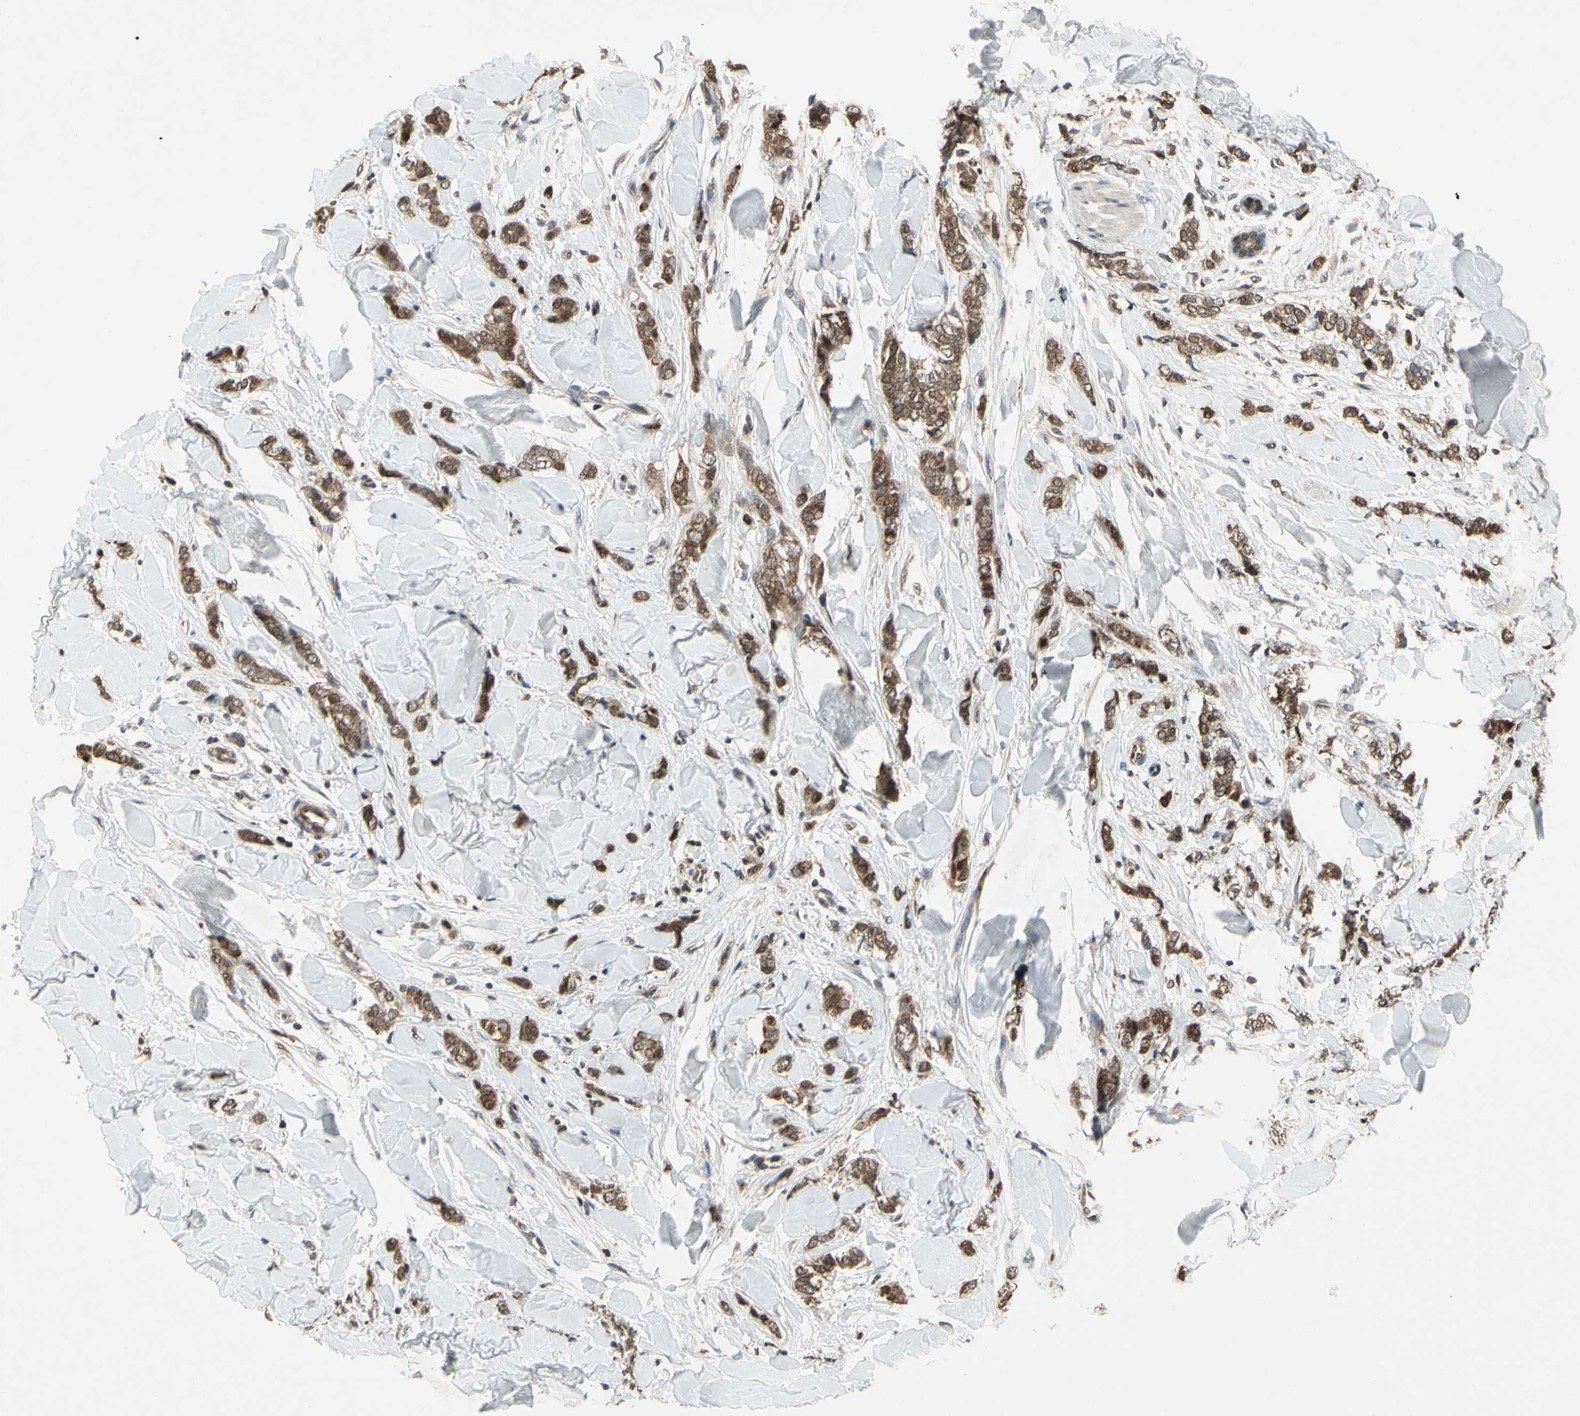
{"staining": {"intensity": "weak", "quantity": "25%-75%", "location": "cytoplasmic/membranous"}, "tissue": "breast cancer", "cell_type": "Tumor cells", "image_type": "cancer", "snomed": [{"axis": "morphology", "description": "Lobular carcinoma"}, {"axis": "topography", "description": "Skin"}, {"axis": "topography", "description": "Breast"}], "caption": "Tumor cells demonstrate weak cytoplasmic/membranous positivity in about 25%-75% of cells in breast cancer (lobular carcinoma).", "gene": "GSR", "patient": {"sex": "female", "age": 46}}